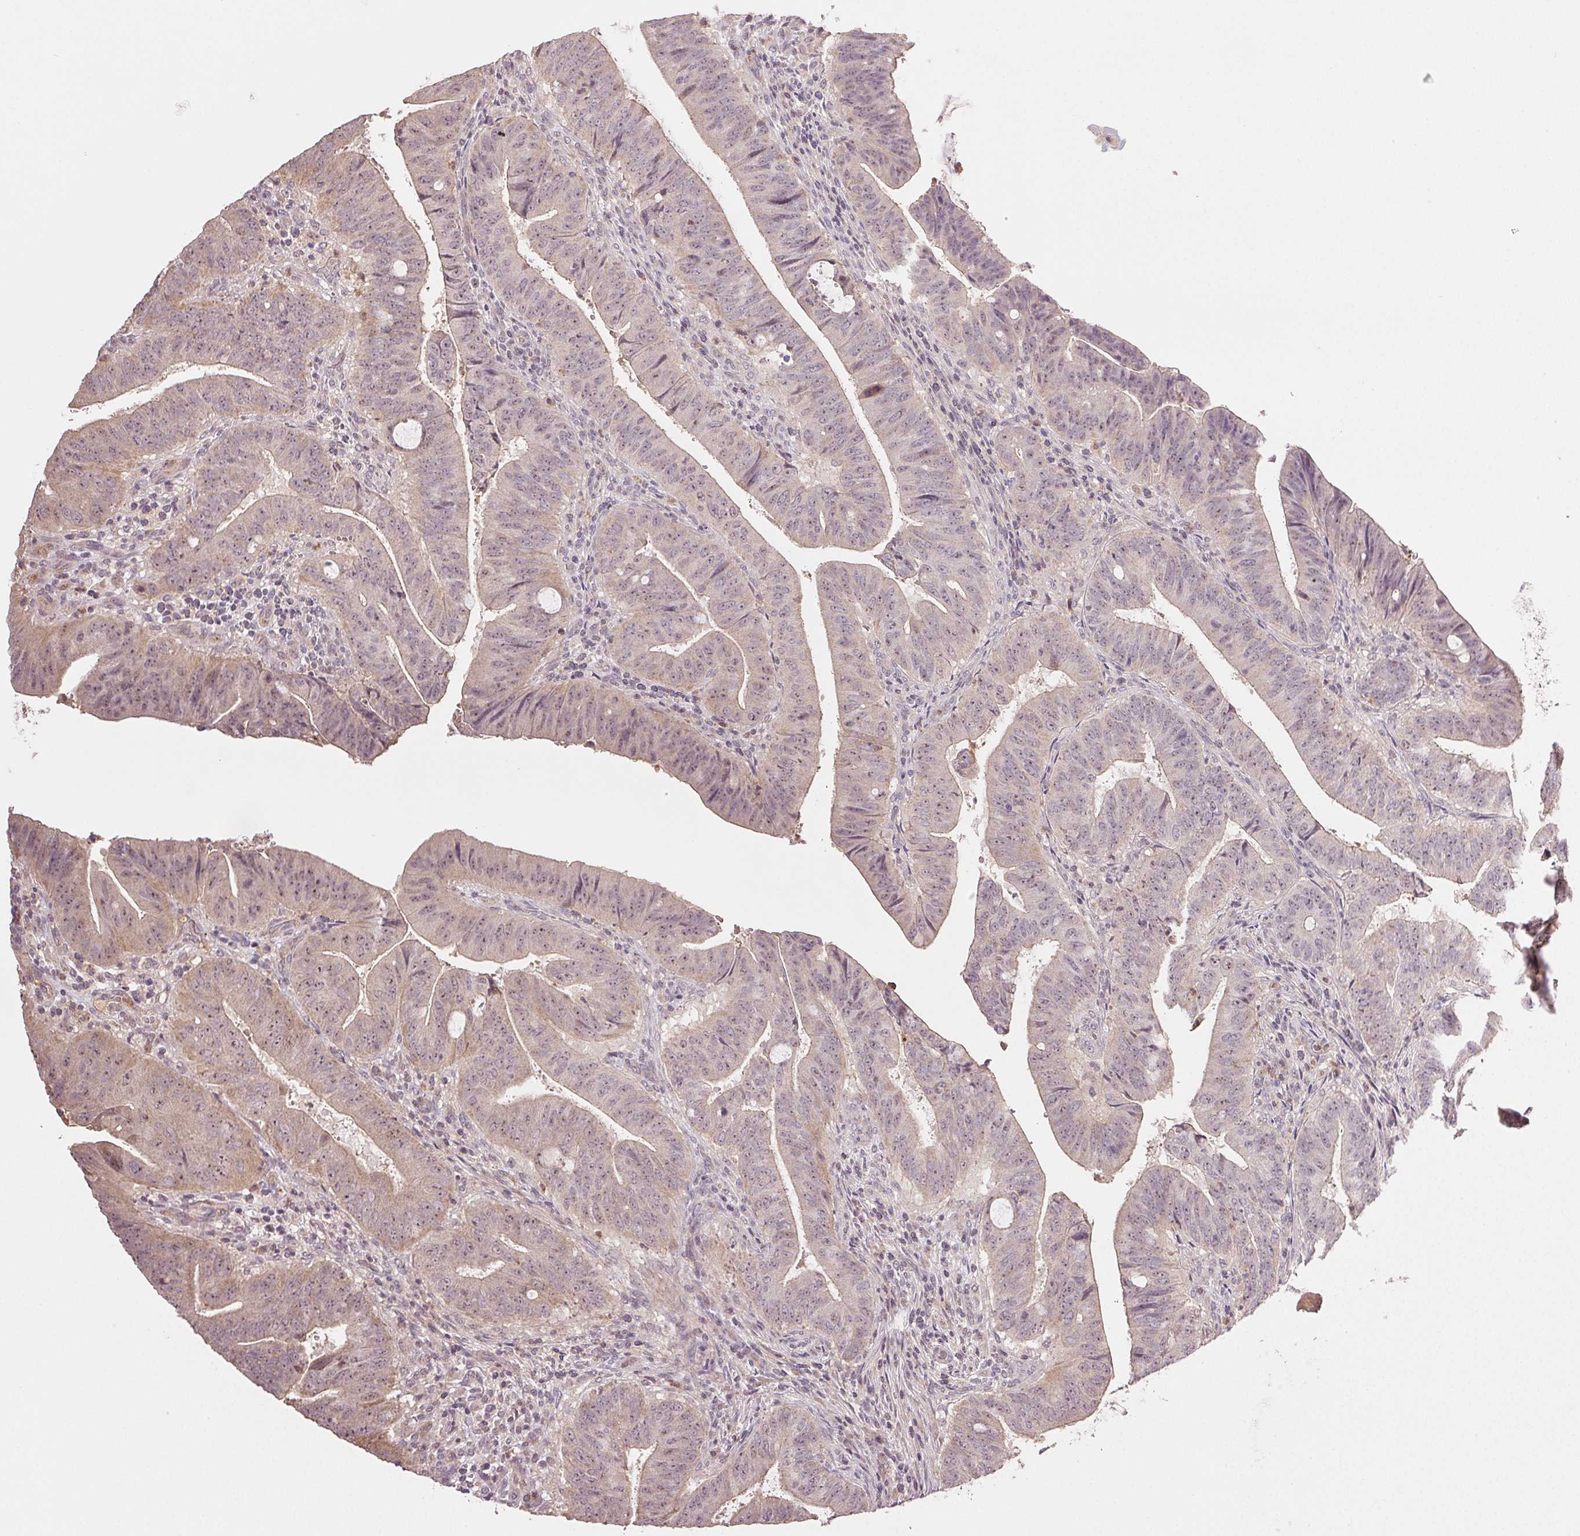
{"staining": {"intensity": "weak", "quantity": "25%-75%", "location": "nuclear"}, "tissue": "colorectal cancer", "cell_type": "Tumor cells", "image_type": "cancer", "snomed": [{"axis": "morphology", "description": "Adenocarcinoma, NOS"}, {"axis": "topography", "description": "Colon"}], "caption": "Human colorectal adenocarcinoma stained with a brown dye displays weak nuclear positive staining in about 25%-75% of tumor cells.", "gene": "TMEM253", "patient": {"sex": "female", "age": 43}}